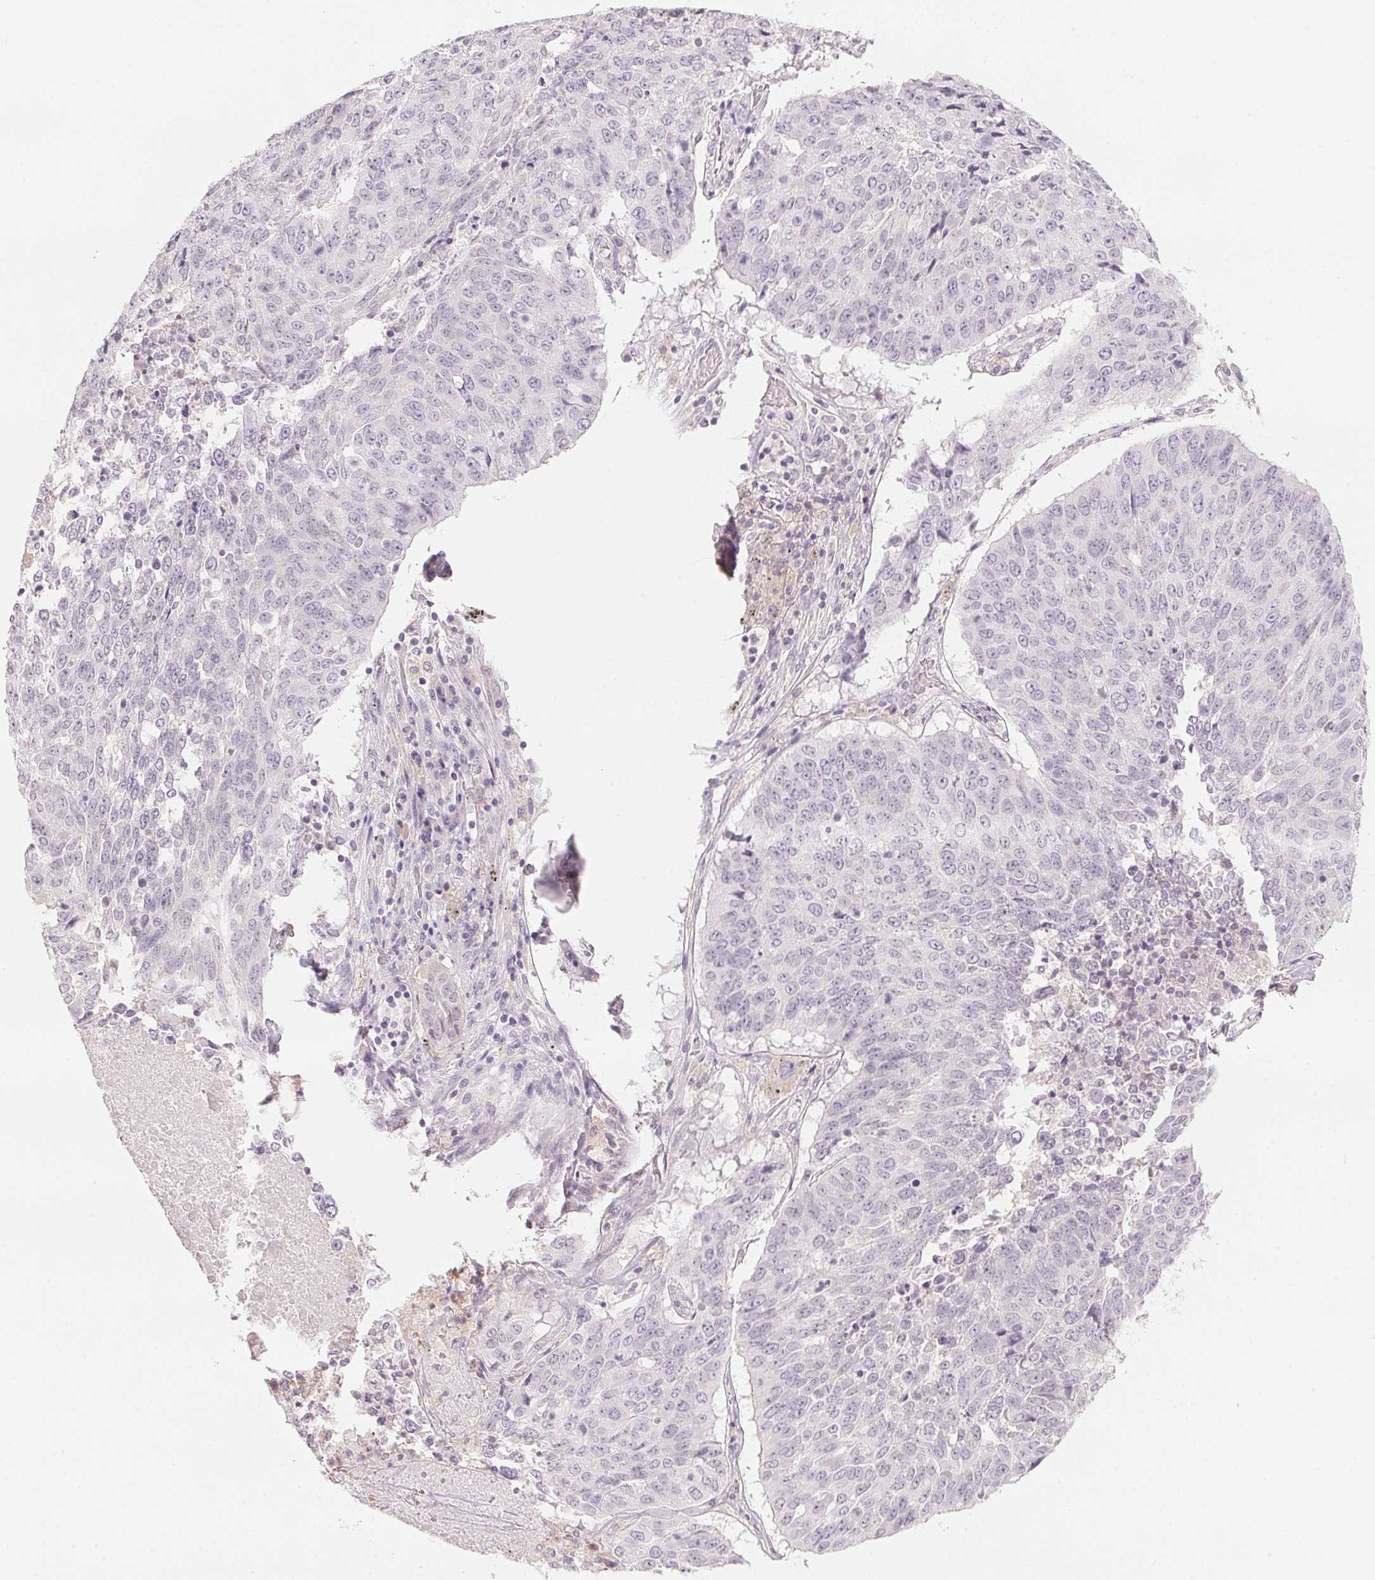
{"staining": {"intensity": "negative", "quantity": "none", "location": "none"}, "tissue": "lung cancer", "cell_type": "Tumor cells", "image_type": "cancer", "snomed": [{"axis": "morphology", "description": "Normal tissue, NOS"}, {"axis": "morphology", "description": "Squamous cell carcinoma, NOS"}, {"axis": "topography", "description": "Bronchus"}, {"axis": "topography", "description": "Lung"}], "caption": "High power microscopy photomicrograph of an immunohistochemistry (IHC) micrograph of lung cancer (squamous cell carcinoma), revealing no significant positivity in tumor cells.", "gene": "CFAP276", "patient": {"sex": "male", "age": 64}}